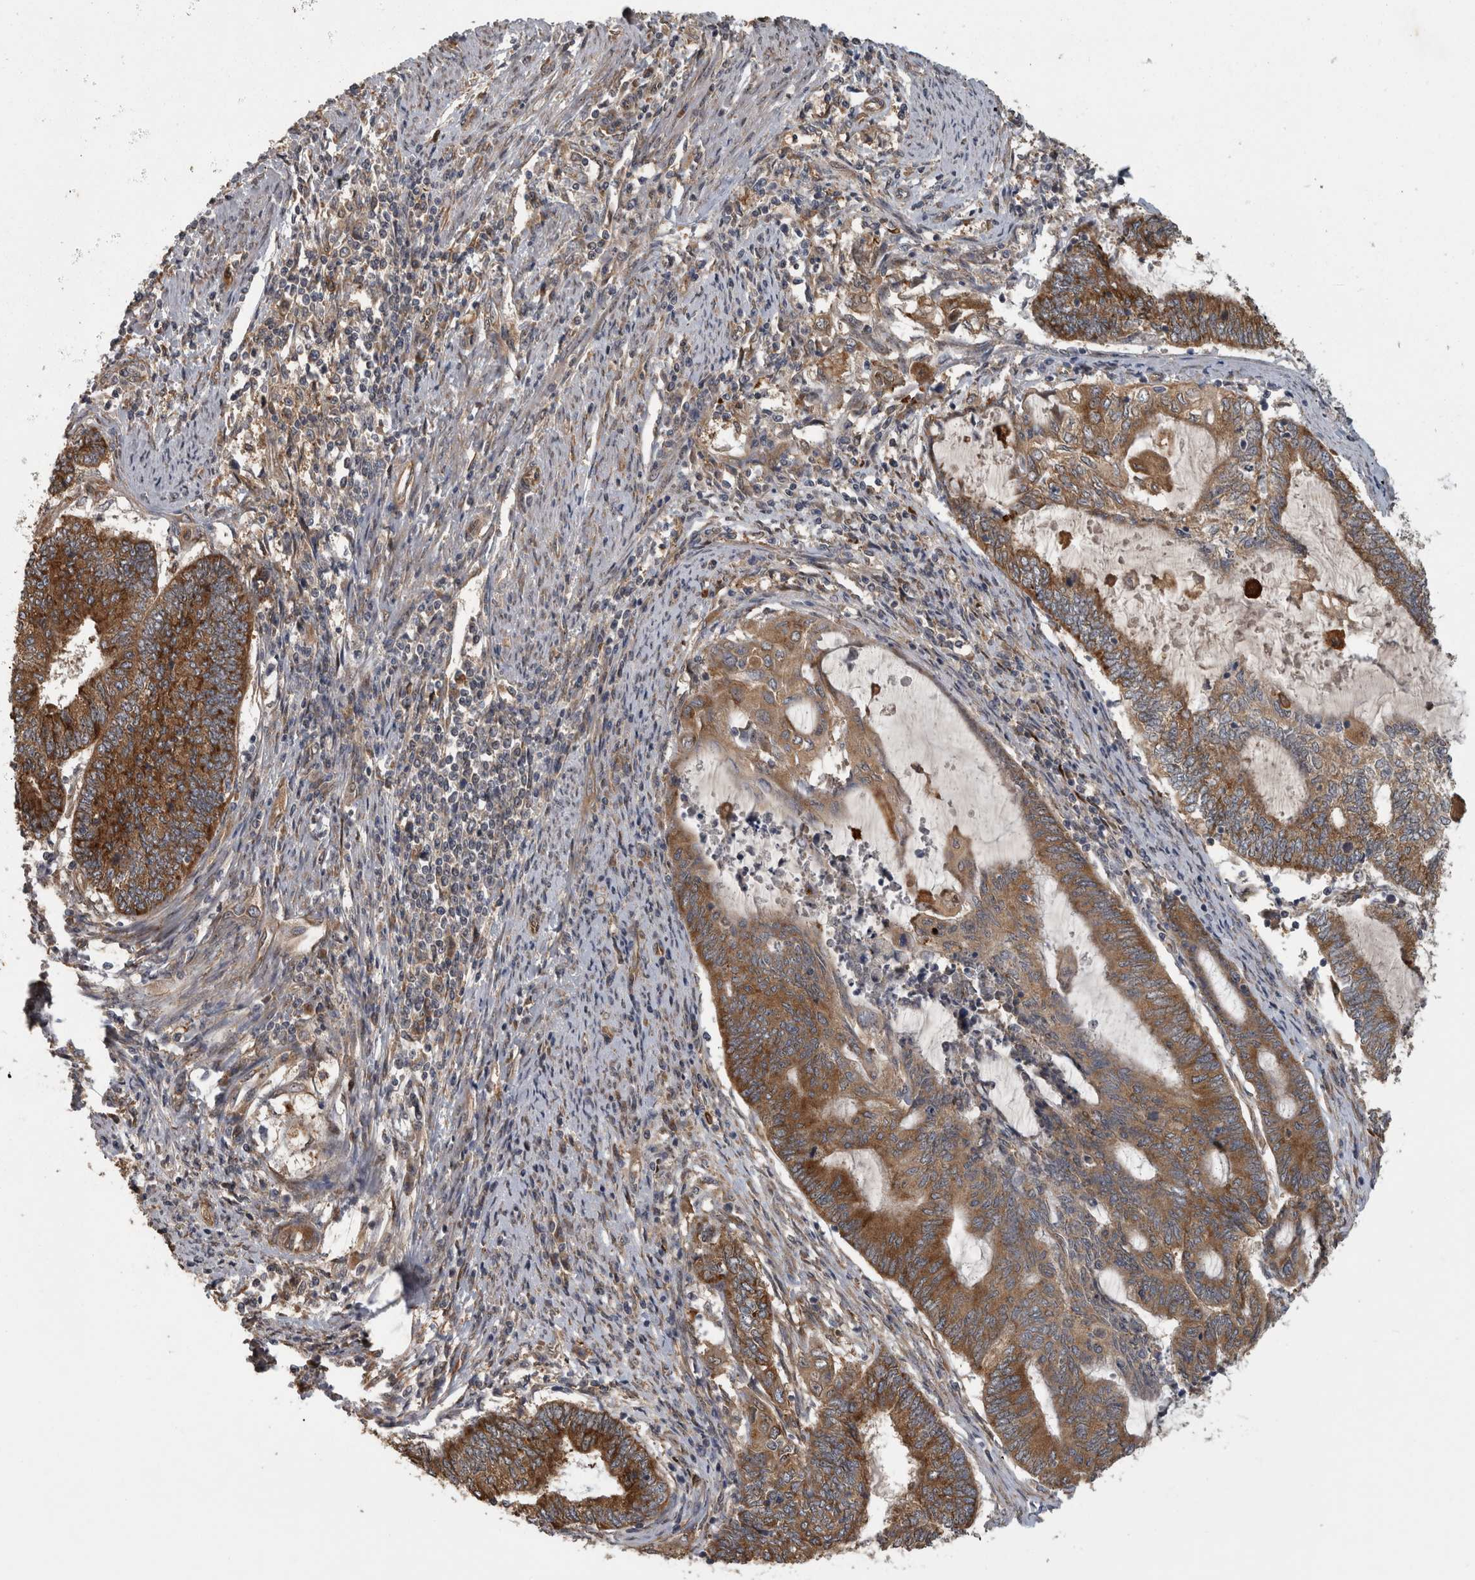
{"staining": {"intensity": "strong", "quantity": "25%-75%", "location": "cytoplasmic/membranous"}, "tissue": "endometrial cancer", "cell_type": "Tumor cells", "image_type": "cancer", "snomed": [{"axis": "morphology", "description": "Adenocarcinoma, NOS"}, {"axis": "topography", "description": "Uterus"}, {"axis": "topography", "description": "Endometrium"}], "caption": "Immunohistochemistry staining of endometrial cancer, which demonstrates high levels of strong cytoplasmic/membranous expression in about 25%-75% of tumor cells indicating strong cytoplasmic/membranous protein expression. The staining was performed using DAB (brown) for protein detection and nuclei were counterstained in hematoxylin (blue).", "gene": "ATXN2", "patient": {"sex": "female", "age": 70}}